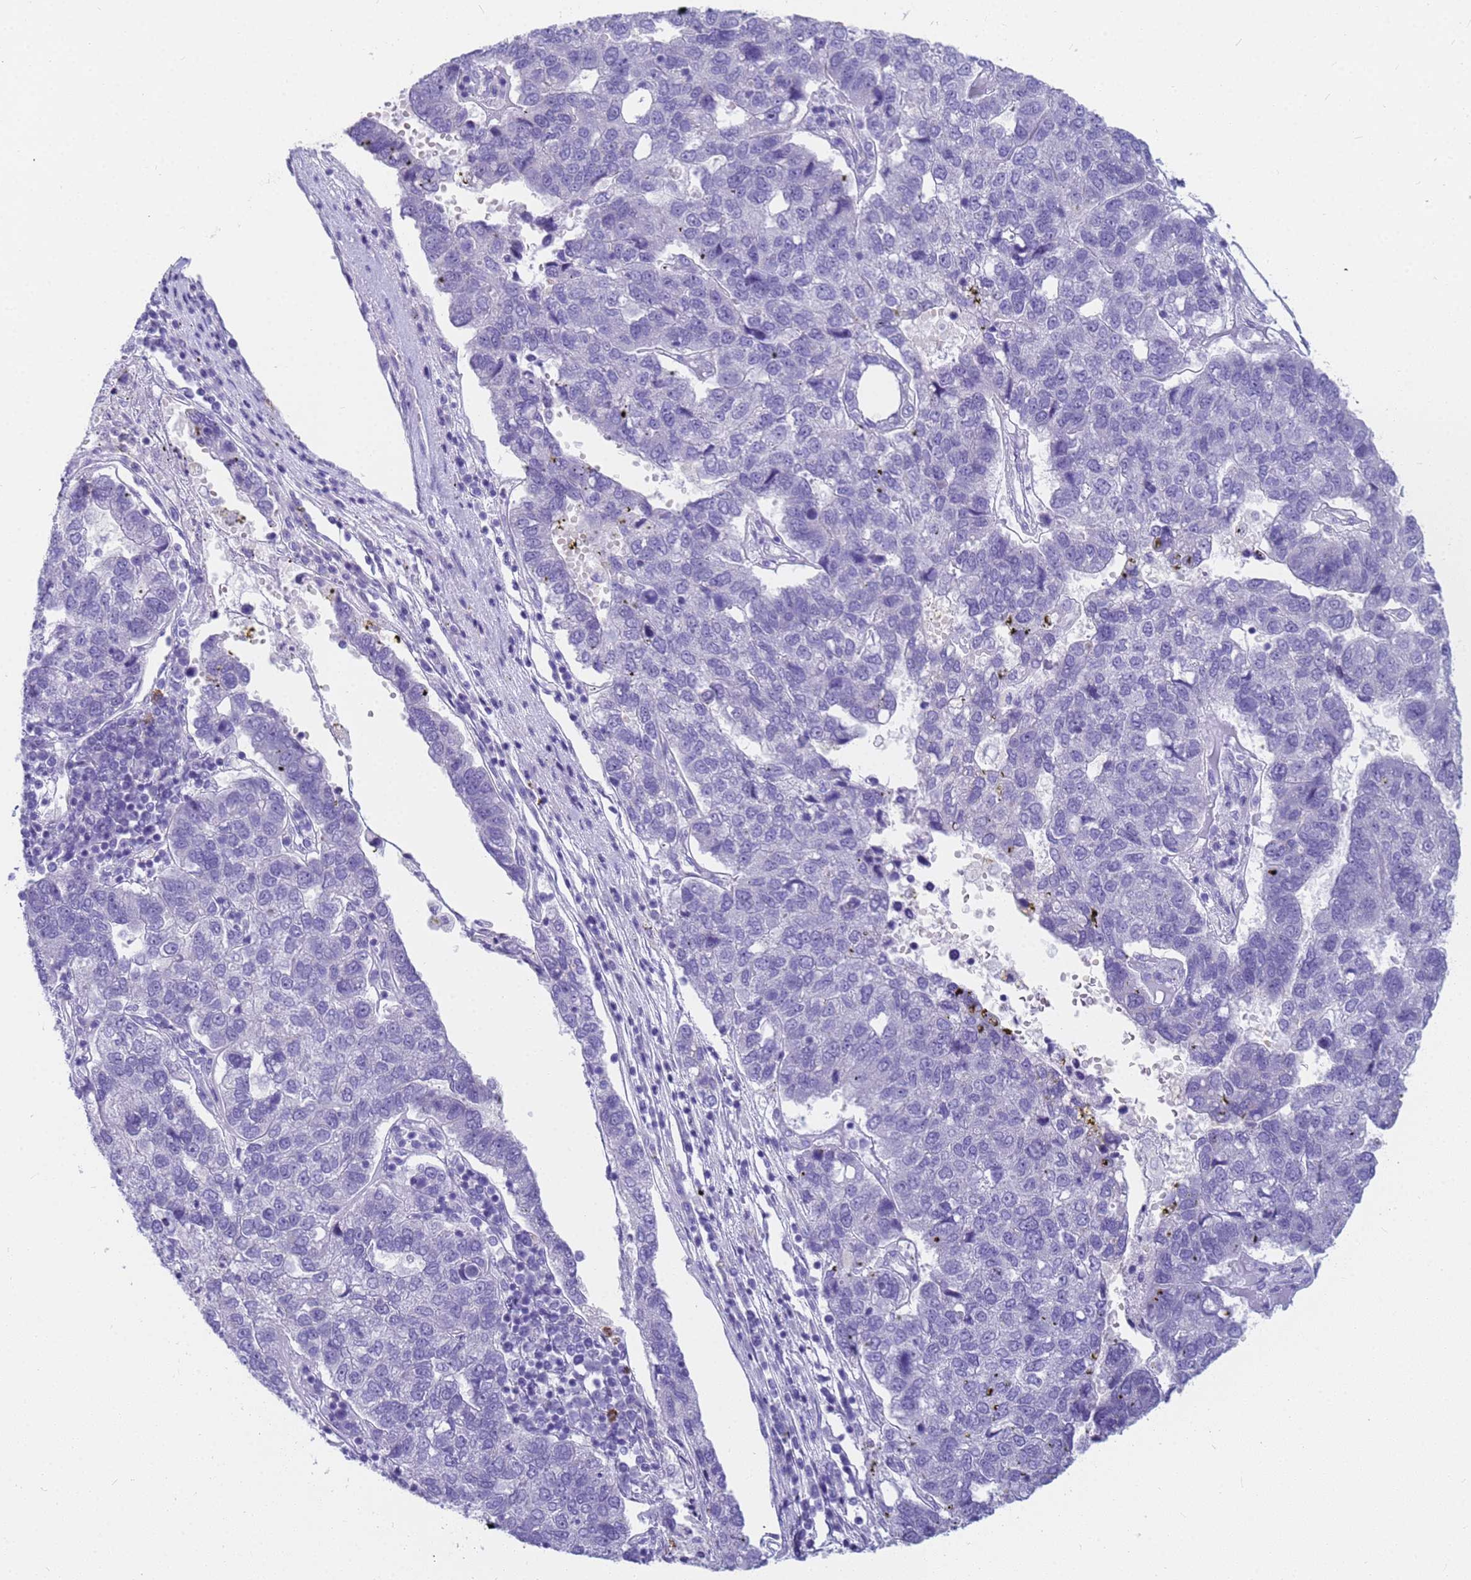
{"staining": {"intensity": "negative", "quantity": "none", "location": "none"}, "tissue": "pancreatic cancer", "cell_type": "Tumor cells", "image_type": "cancer", "snomed": [{"axis": "morphology", "description": "Adenocarcinoma, NOS"}, {"axis": "topography", "description": "Pancreas"}], "caption": "A high-resolution image shows immunohistochemistry staining of pancreatic adenocarcinoma, which exhibits no significant staining in tumor cells.", "gene": "RNASE2", "patient": {"sex": "female", "age": 61}}